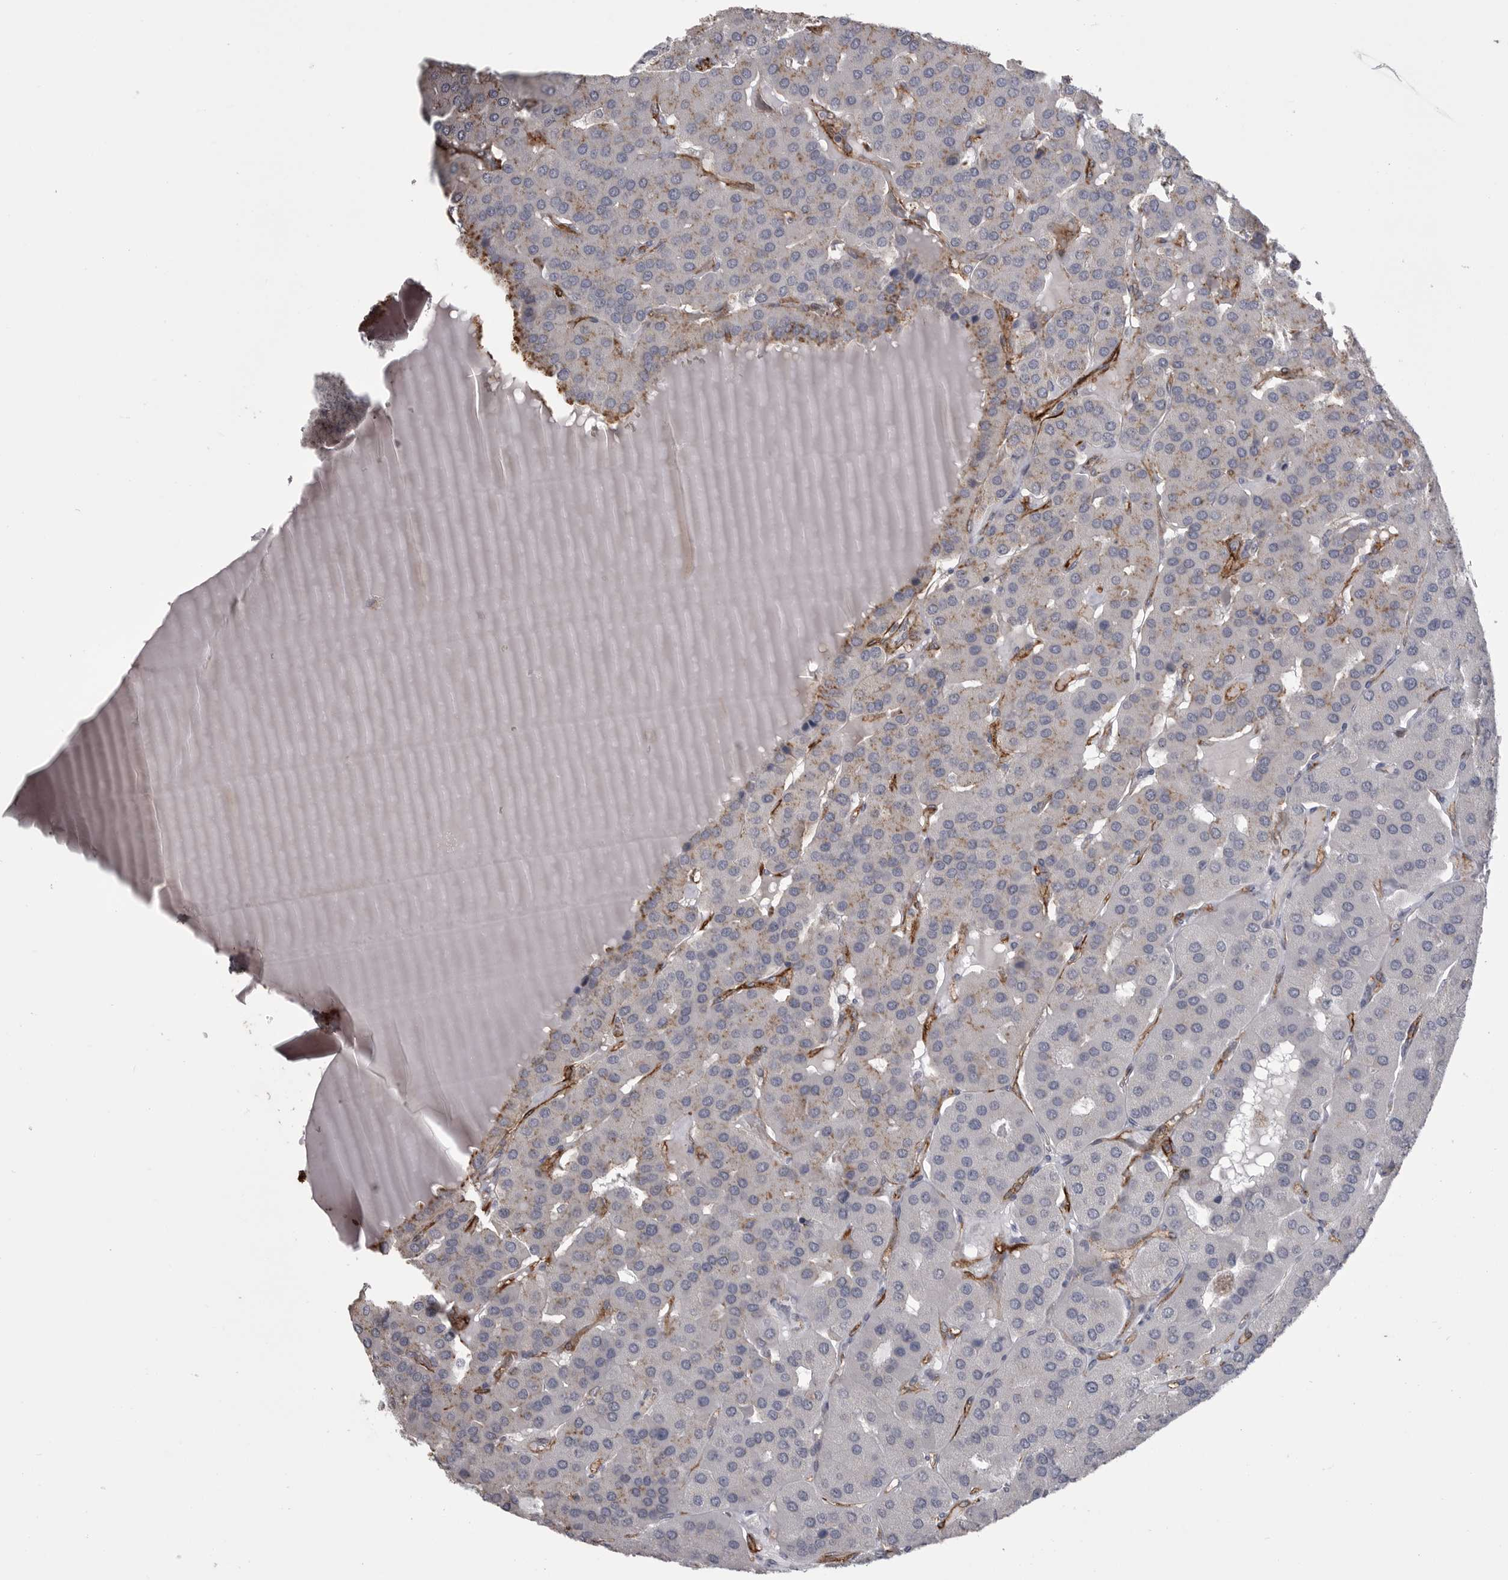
{"staining": {"intensity": "negative", "quantity": "none", "location": "none"}, "tissue": "parathyroid gland", "cell_type": "Glandular cells", "image_type": "normal", "snomed": [{"axis": "morphology", "description": "Normal tissue, NOS"}, {"axis": "morphology", "description": "Adenoma, NOS"}, {"axis": "topography", "description": "Parathyroid gland"}], "caption": "Immunohistochemistry of unremarkable human parathyroid gland exhibits no positivity in glandular cells.", "gene": "AOC3", "patient": {"sex": "female", "age": 86}}